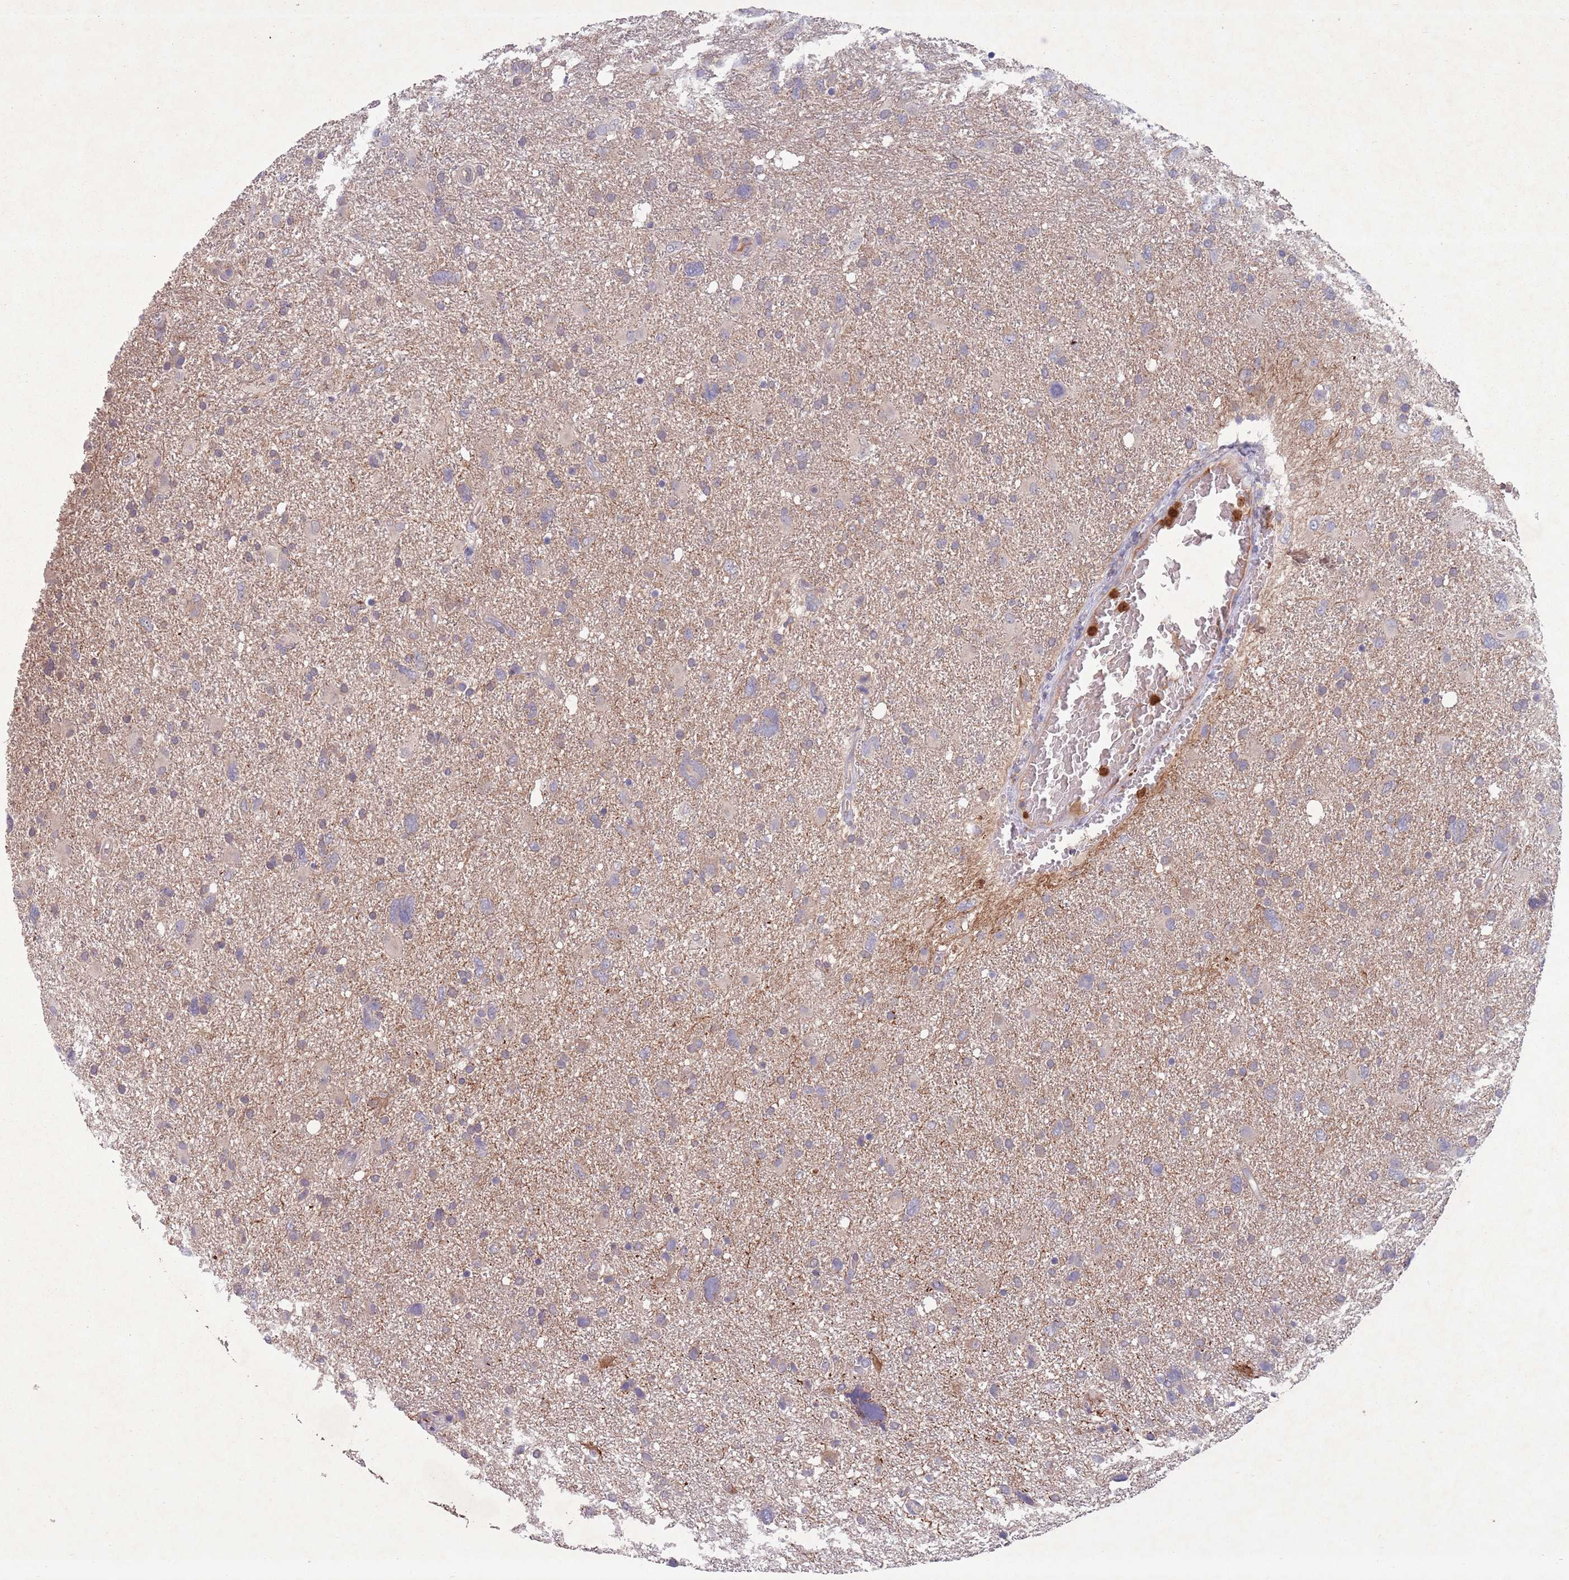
{"staining": {"intensity": "weak", "quantity": "<25%", "location": "cytoplasmic/membranous"}, "tissue": "glioma", "cell_type": "Tumor cells", "image_type": "cancer", "snomed": [{"axis": "morphology", "description": "Glioma, malignant, High grade"}, {"axis": "topography", "description": "Brain"}], "caption": "Malignant high-grade glioma was stained to show a protein in brown. There is no significant positivity in tumor cells.", "gene": "TYW1", "patient": {"sex": "male", "age": 61}}